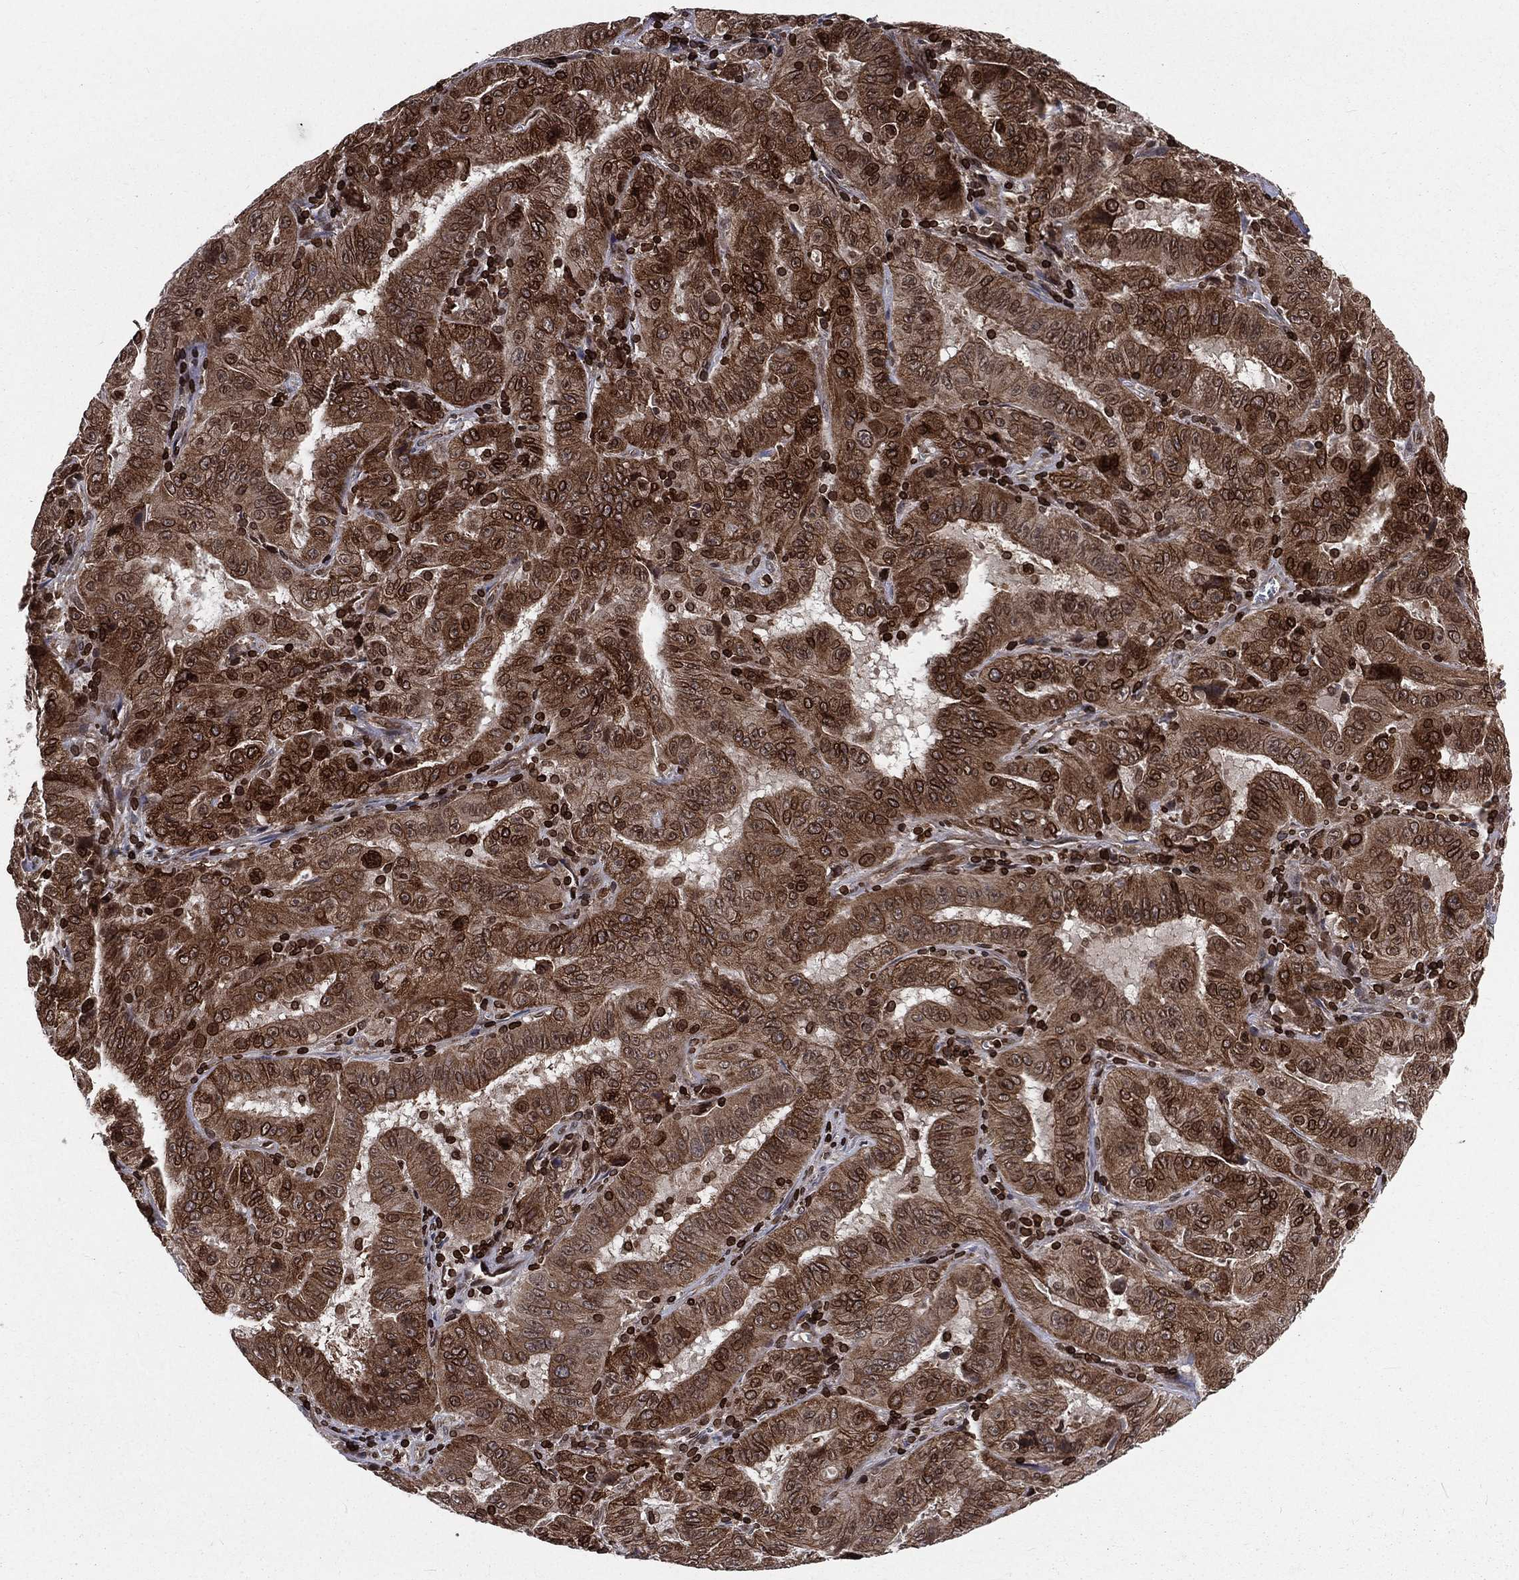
{"staining": {"intensity": "strong", "quantity": "25%-75%", "location": "cytoplasmic/membranous,nuclear"}, "tissue": "pancreatic cancer", "cell_type": "Tumor cells", "image_type": "cancer", "snomed": [{"axis": "morphology", "description": "Adenocarcinoma, NOS"}, {"axis": "topography", "description": "Pancreas"}], "caption": "IHC of pancreatic adenocarcinoma reveals high levels of strong cytoplasmic/membranous and nuclear expression in about 25%-75% of tumor cells. (Brightfield microscopy of DAB IHC at high magnification).", "gene": "LBR", "patient": {"sex": "male", "age": 63}}